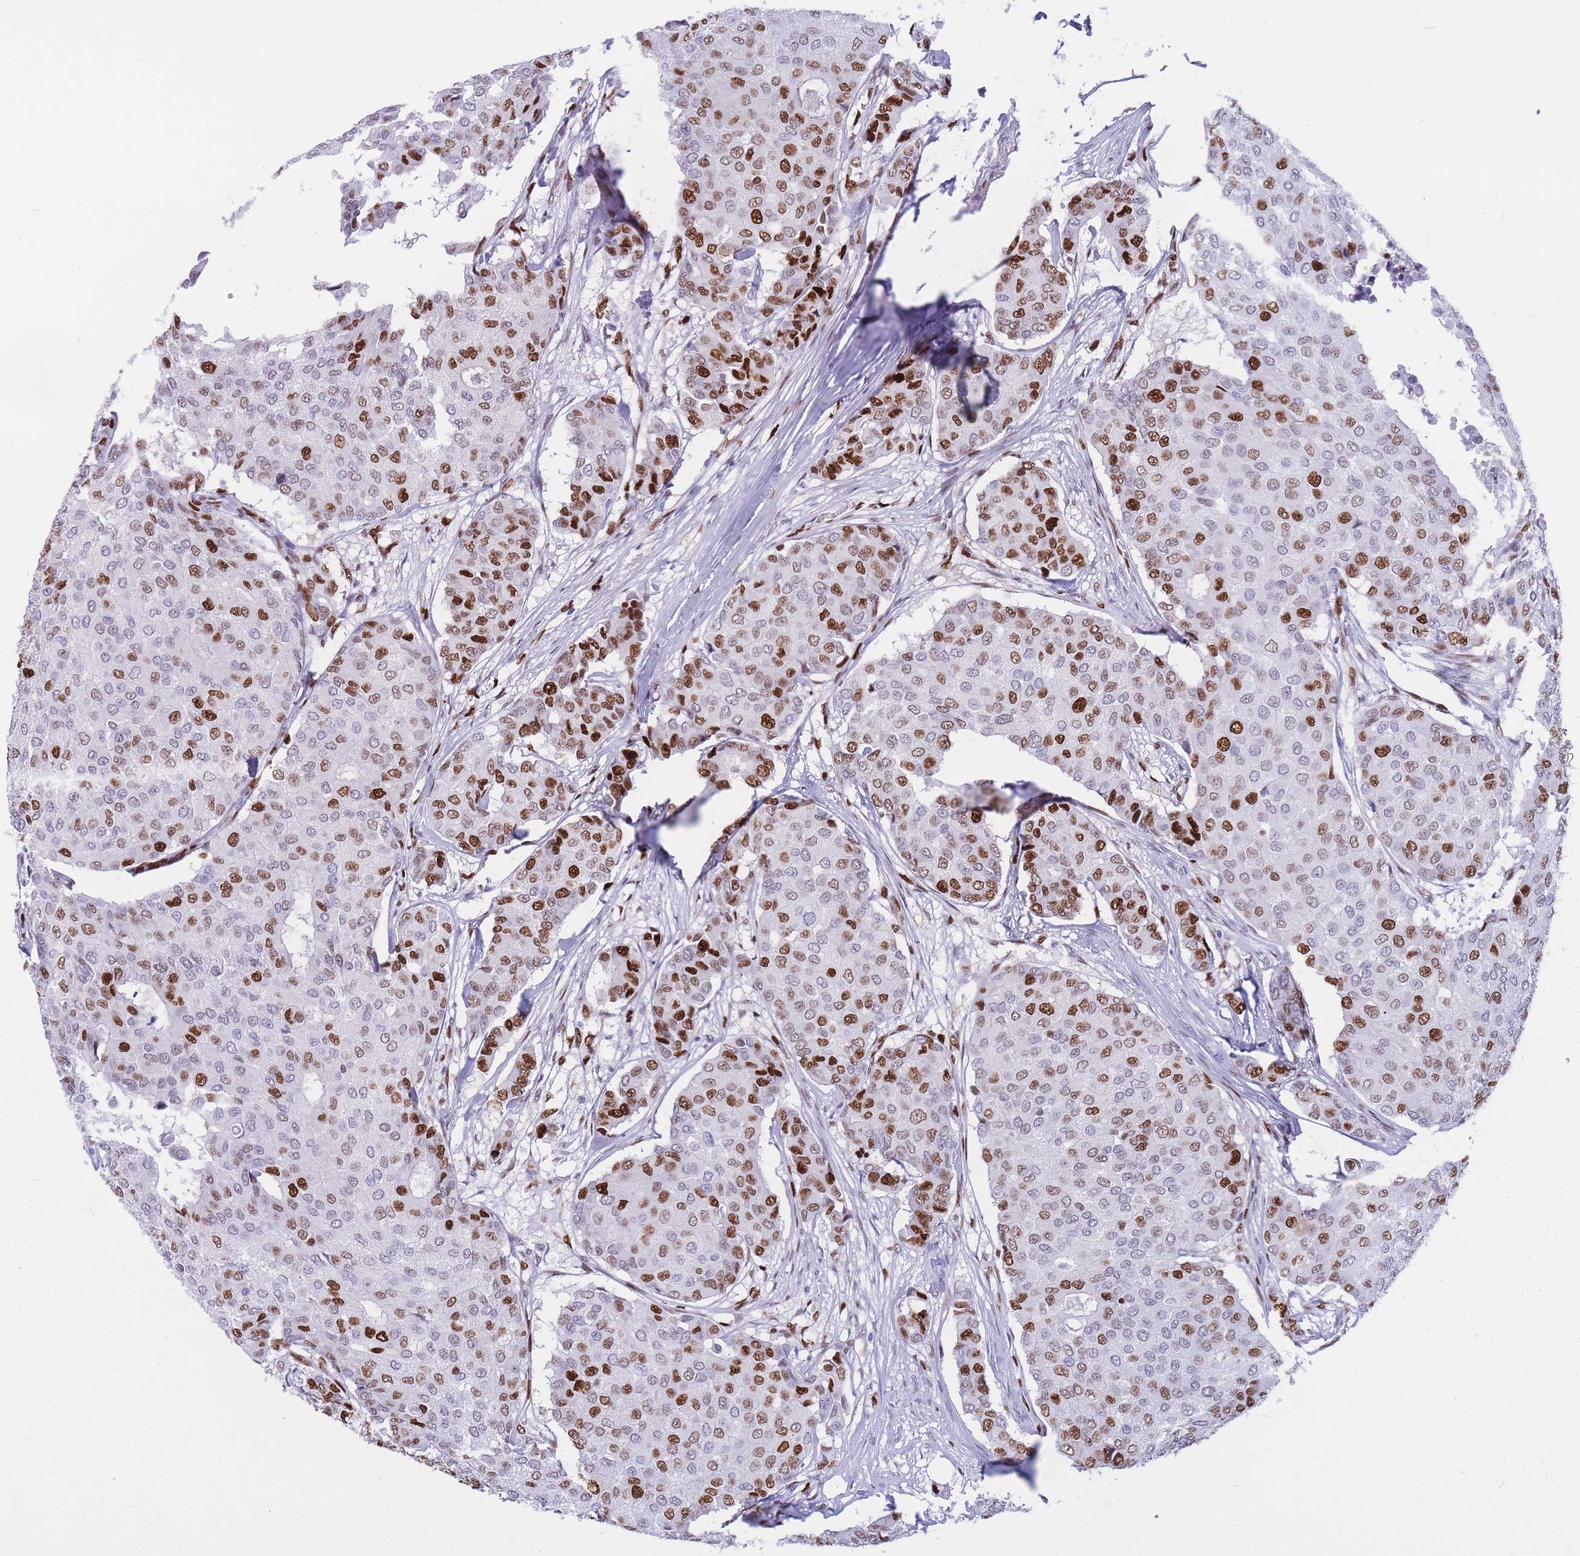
{"staining": {"intensity": "strong", "quantity": "25%-75%", "location": "nuclear"}, "tissue": "breast cancer", "cell_type": "Tumor cells", "image_type": "cancer", "snomed": [{"axis": "morphology", "description": "Duct carcinoma"}, {"axis": "topography", "description": "Breast"}], "caption": "Immunohistochemical staining of breast intraductal carcinoma exhibits high levels of strong nuclear staining in approximately 25%-75% of tumor cells. Immunohistochemistry (ihc) stains the protein in brown and the nuclei are stained blue.", "gene": "NASP", "patient": {"sex": "female", "age": 75}}